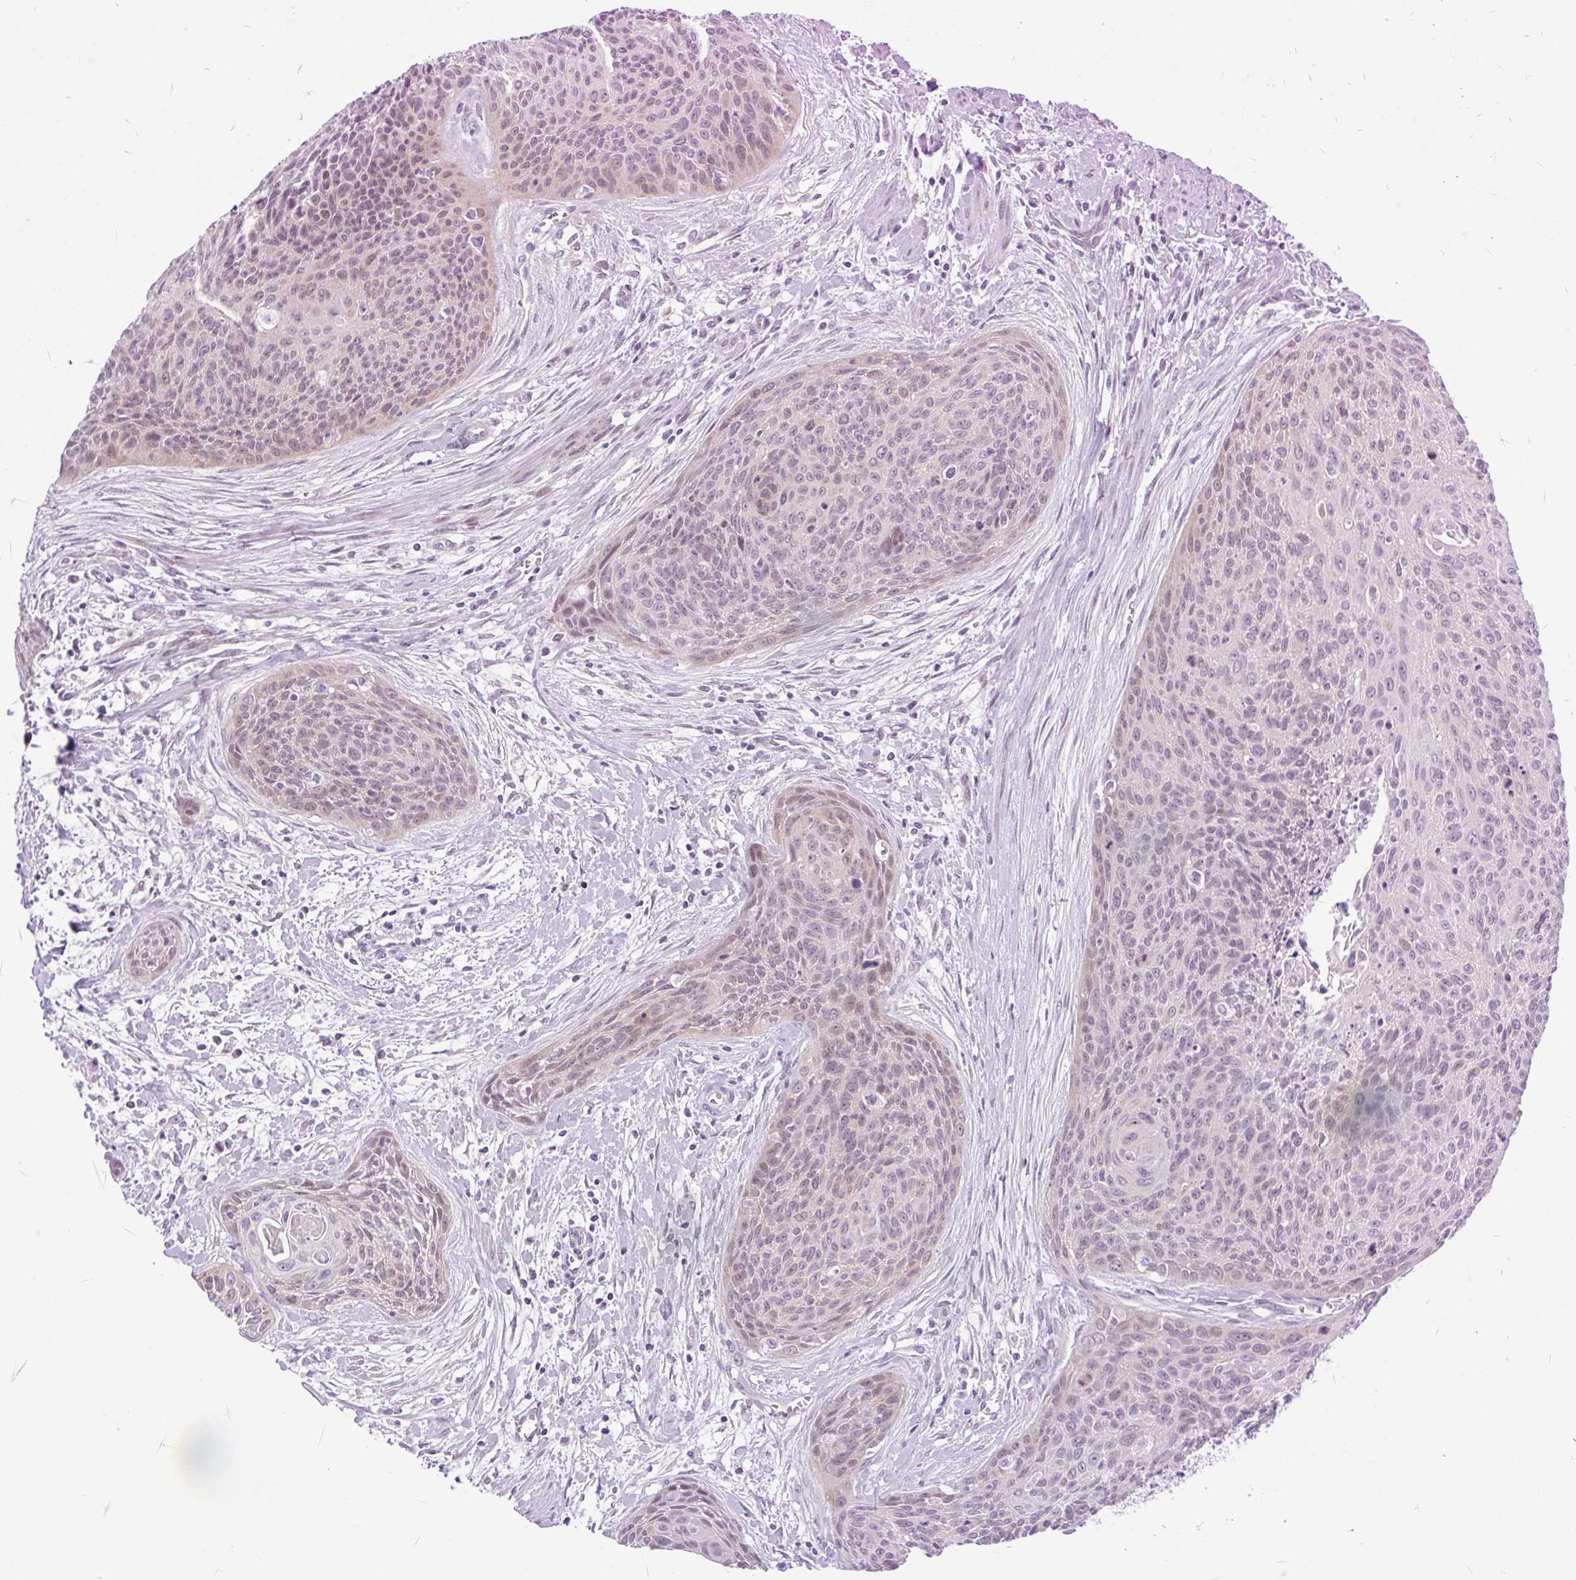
{"staining": {"intensity": "weak", "quantity": ">75%", "location": "nuclear"}, "tissue": "cervical cancer", "cell_type": "Tumor cells", "image_type": "cancer", "snomed": [{"axis": "morphology", "description": "Squamous cell carcinoma, NOS"}, {"axis": "topography", "description": "Cervix"}], "caption": "About >75% of tumor cells in human cervical cancer reveal weak nuclear protein expression as visualized by brown immunohistochemical staining.", "gene": "FAM153A", "patient": {"sex": "female", "age": 55}}